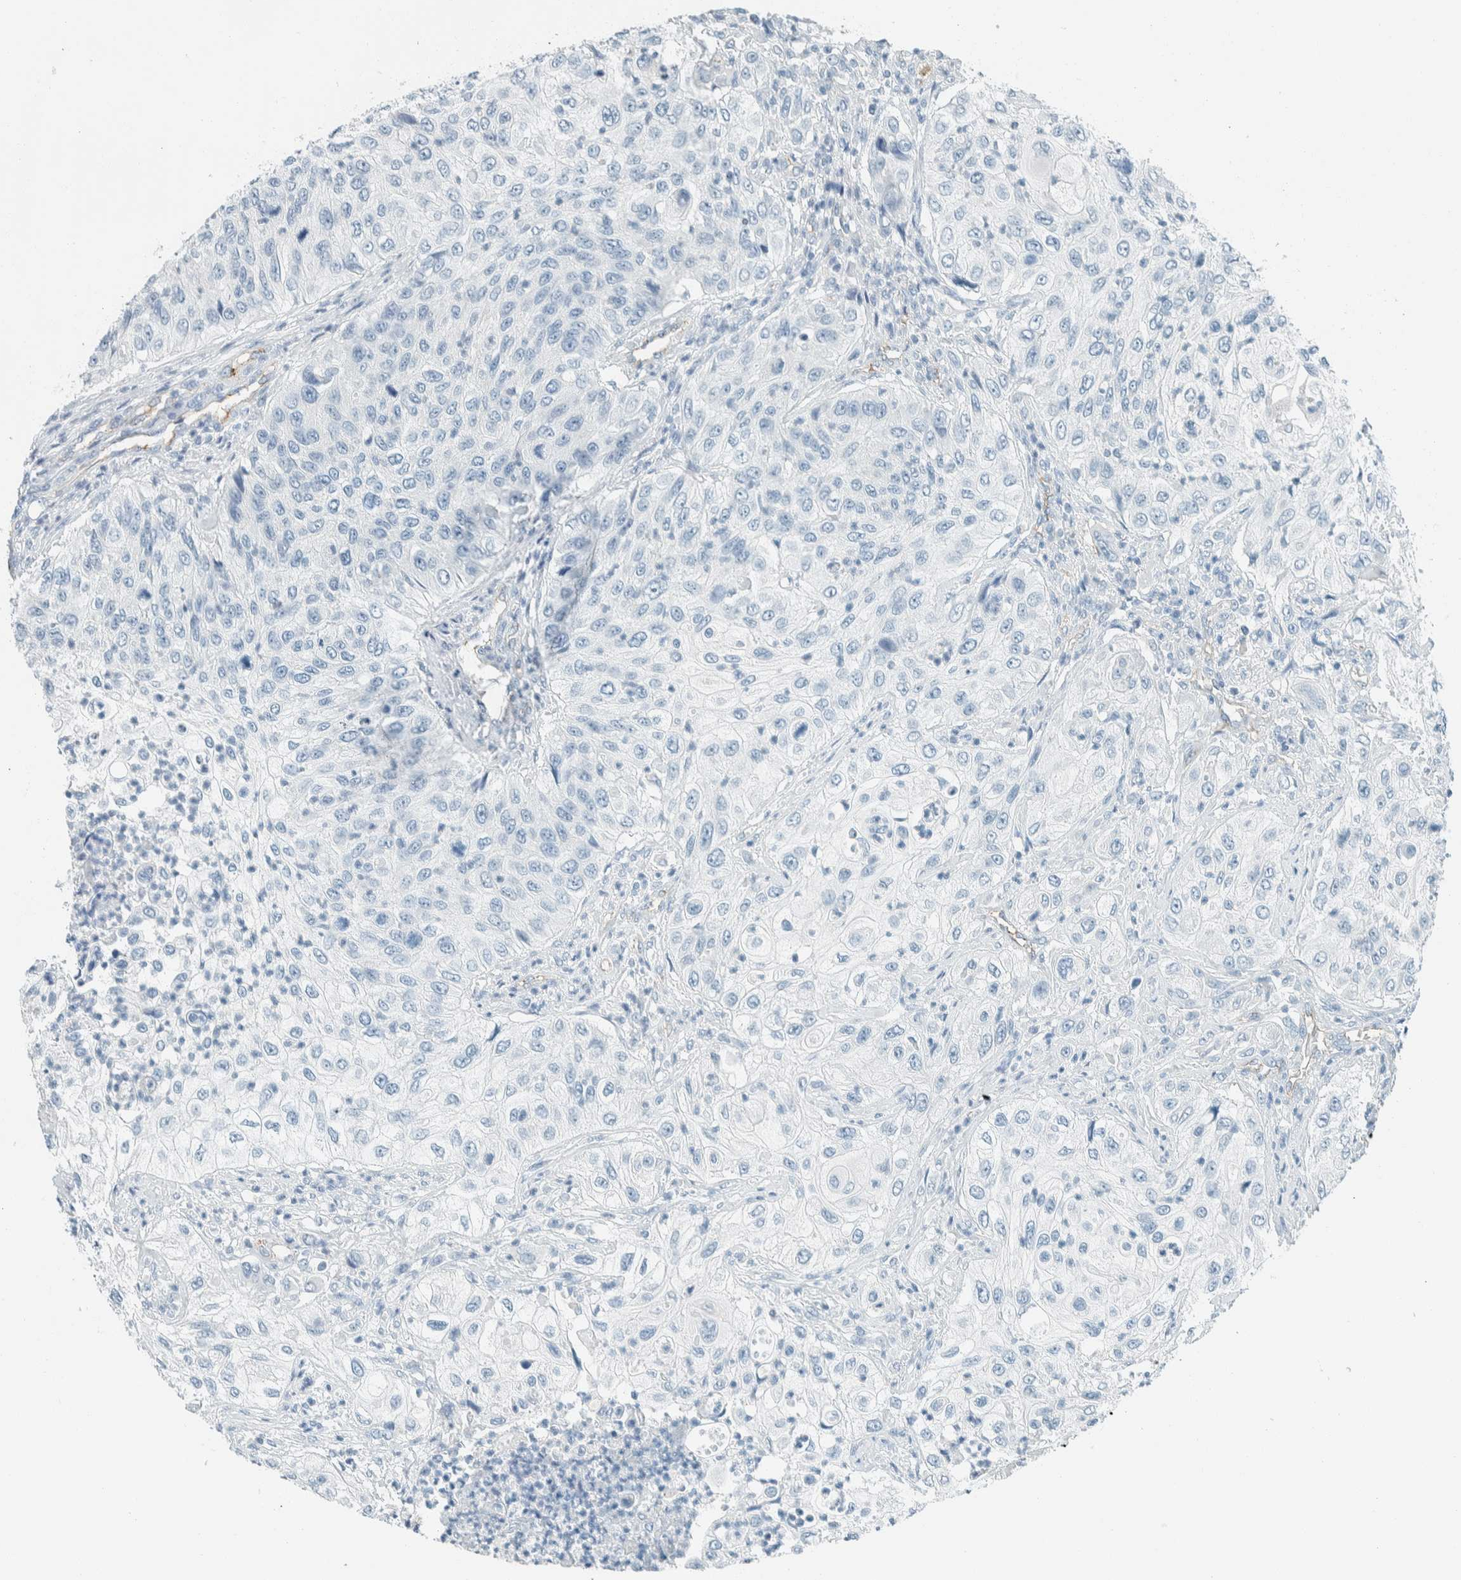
{"staining": {"intensity": "negative", "quantity": "none", "location": "none"}, "tissue": "urothelial cancer", "cell_type": "Tumor cells", "image_type": "cancer", "snomed": [{"axis": "morphology", "description": "Urothelial carcinoma, High grade"}, {"axis": "topography", "description": "Urinary bladder"}], "caption": "An image of human urothelial cancer is negative for staining in tumor cells. Nuclei are stained in blue.", "gene": "SLFN12", "patient": {"sex": "female", "age": 60}}